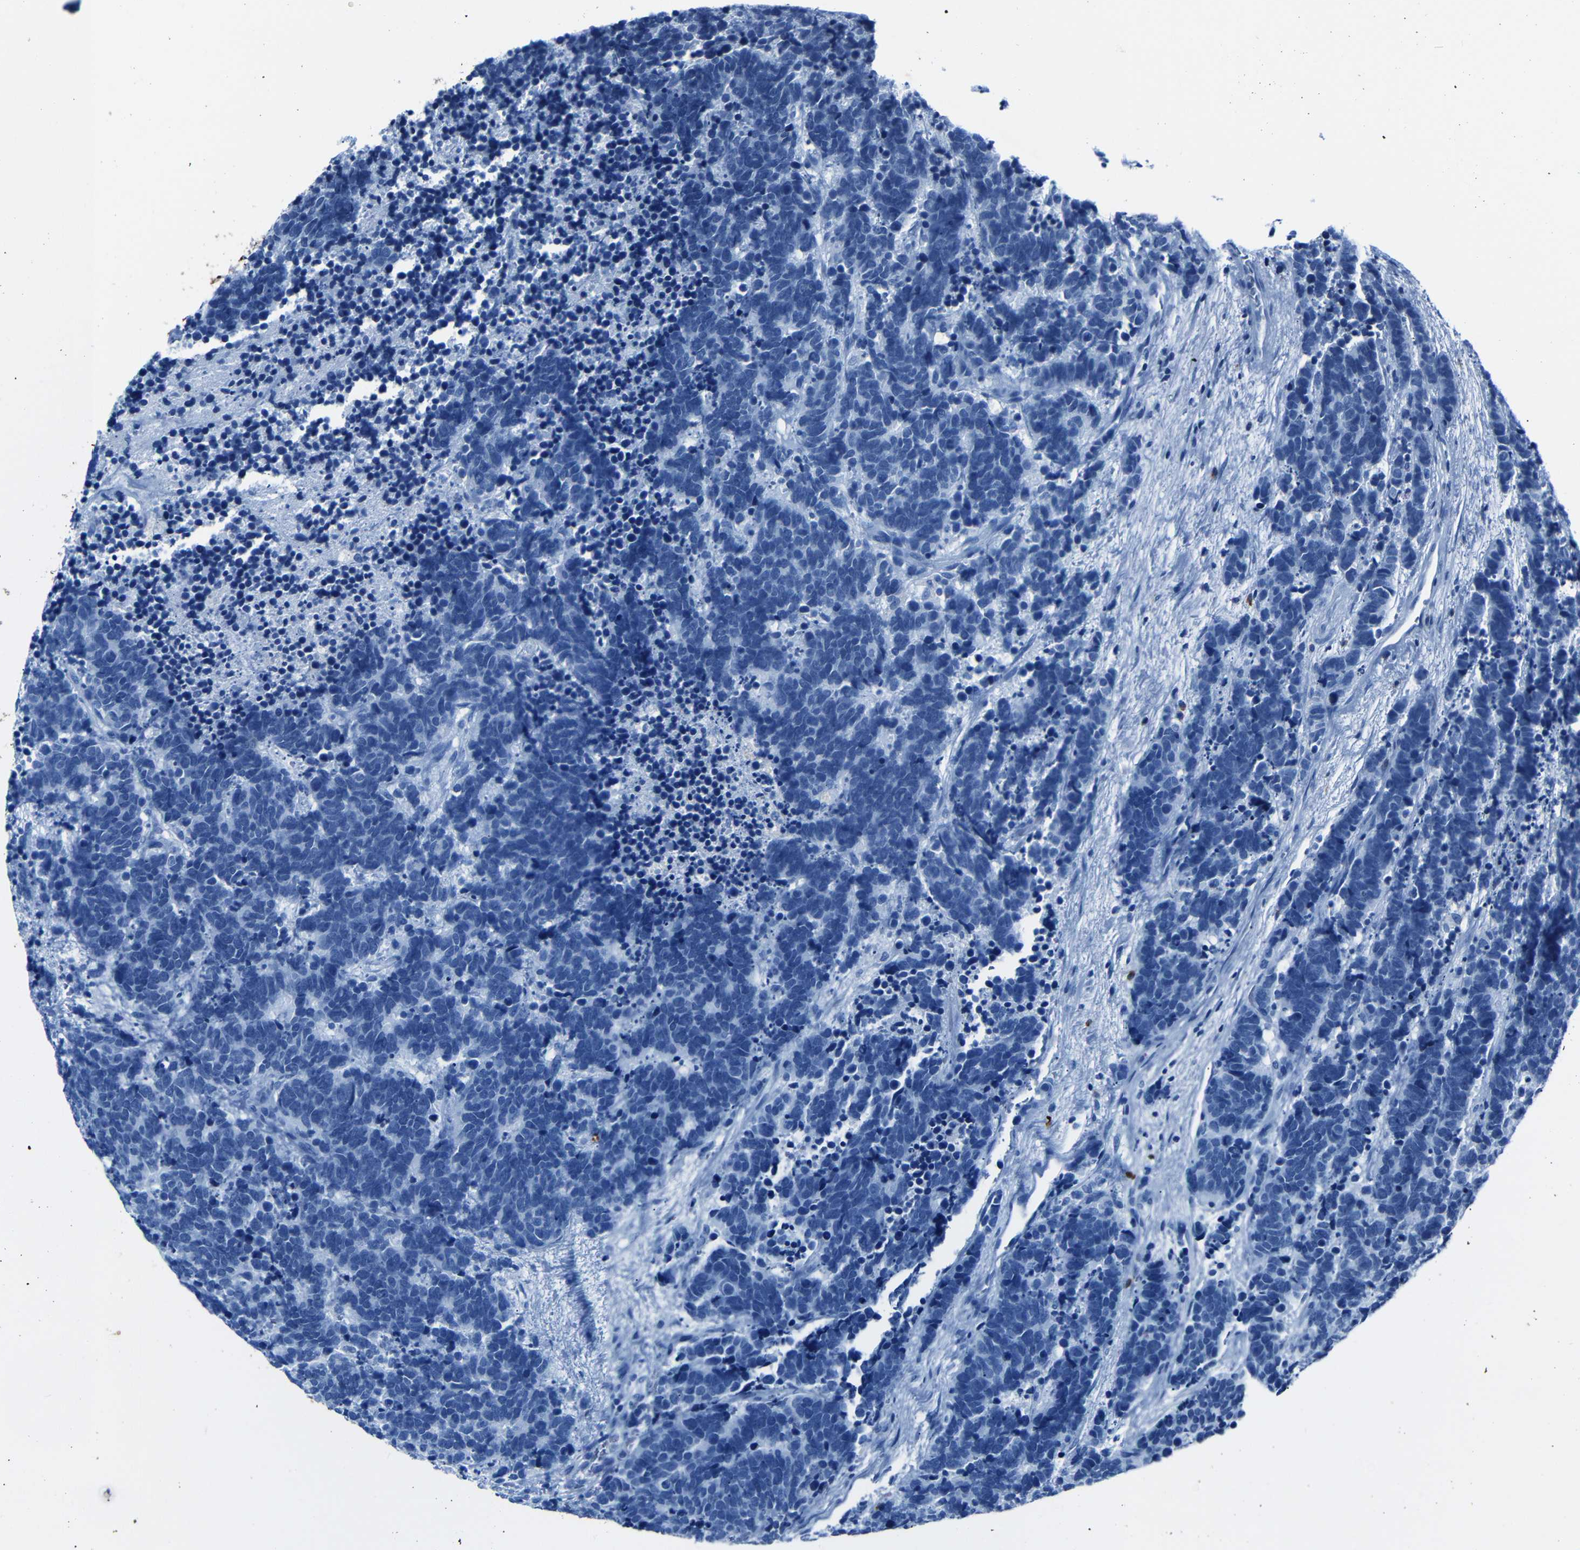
{"staining": {"intensity": "negative", "quantity": "none", "location": "none"}, "tissue": "carcinoid", "cell_type": "Tumor cells", "image_type": "cancer", "snomed": [{"axis": "morphology", "description": "Carcinoma, NOS"}, {"axis": "morphology", "description": "Carcinoid, malignant, NOS"}, {"axis": "topography", "description": "Urinary bladder"}], "caption": "Immunohistochemistry (IHC) image of neoplastic tissue: carcinoid (malignant) stained with DAB exhibits no significant protein staining in tumor cells. Brightfield microscopy of IHC stained with DAB (3,3'-diaminobenzidine) (brown) and hematoxylin (blue), captured at high magnification.", "gene": "CLDN11", "patient": {"sex": "male", "age": 57}}